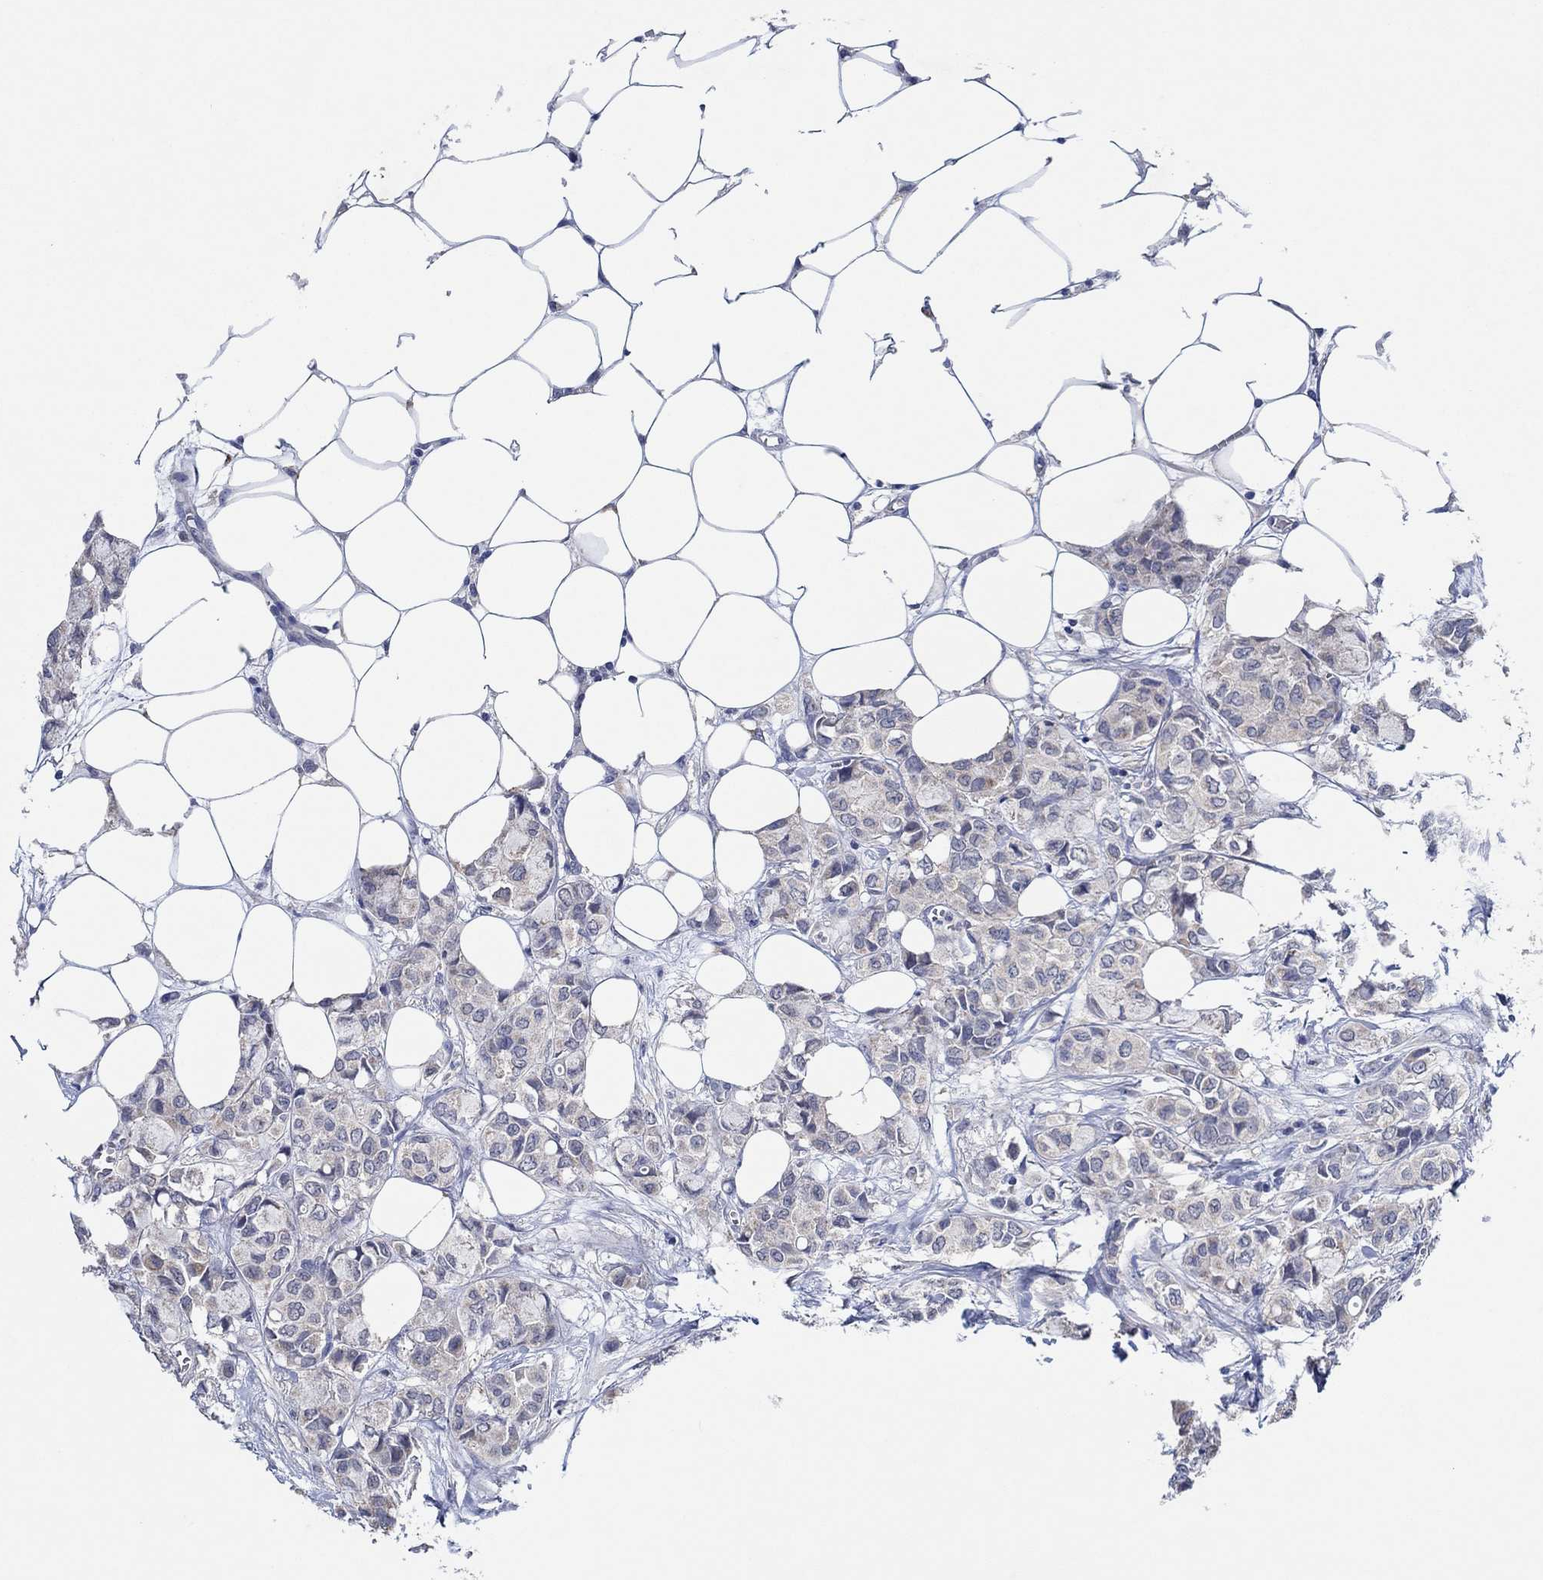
{"staining": {"intensity": "weak", "quantity": "<25%", "location": "cytoplasmic/membranous"}, "tissue": "breast cancer", "cell_type": "Tumor cells", "image_type": "cancer", "snomed": [{"axis": "morphology", "description": "Duct carcinoma"}, {"axis": "topography", "description": "Breast"}], "caption": "A micrograph of human breast cancer is negative for staining in tumor cells.", "gene": "PRRT3", "patient": {"sex": "female", "age": 85}}